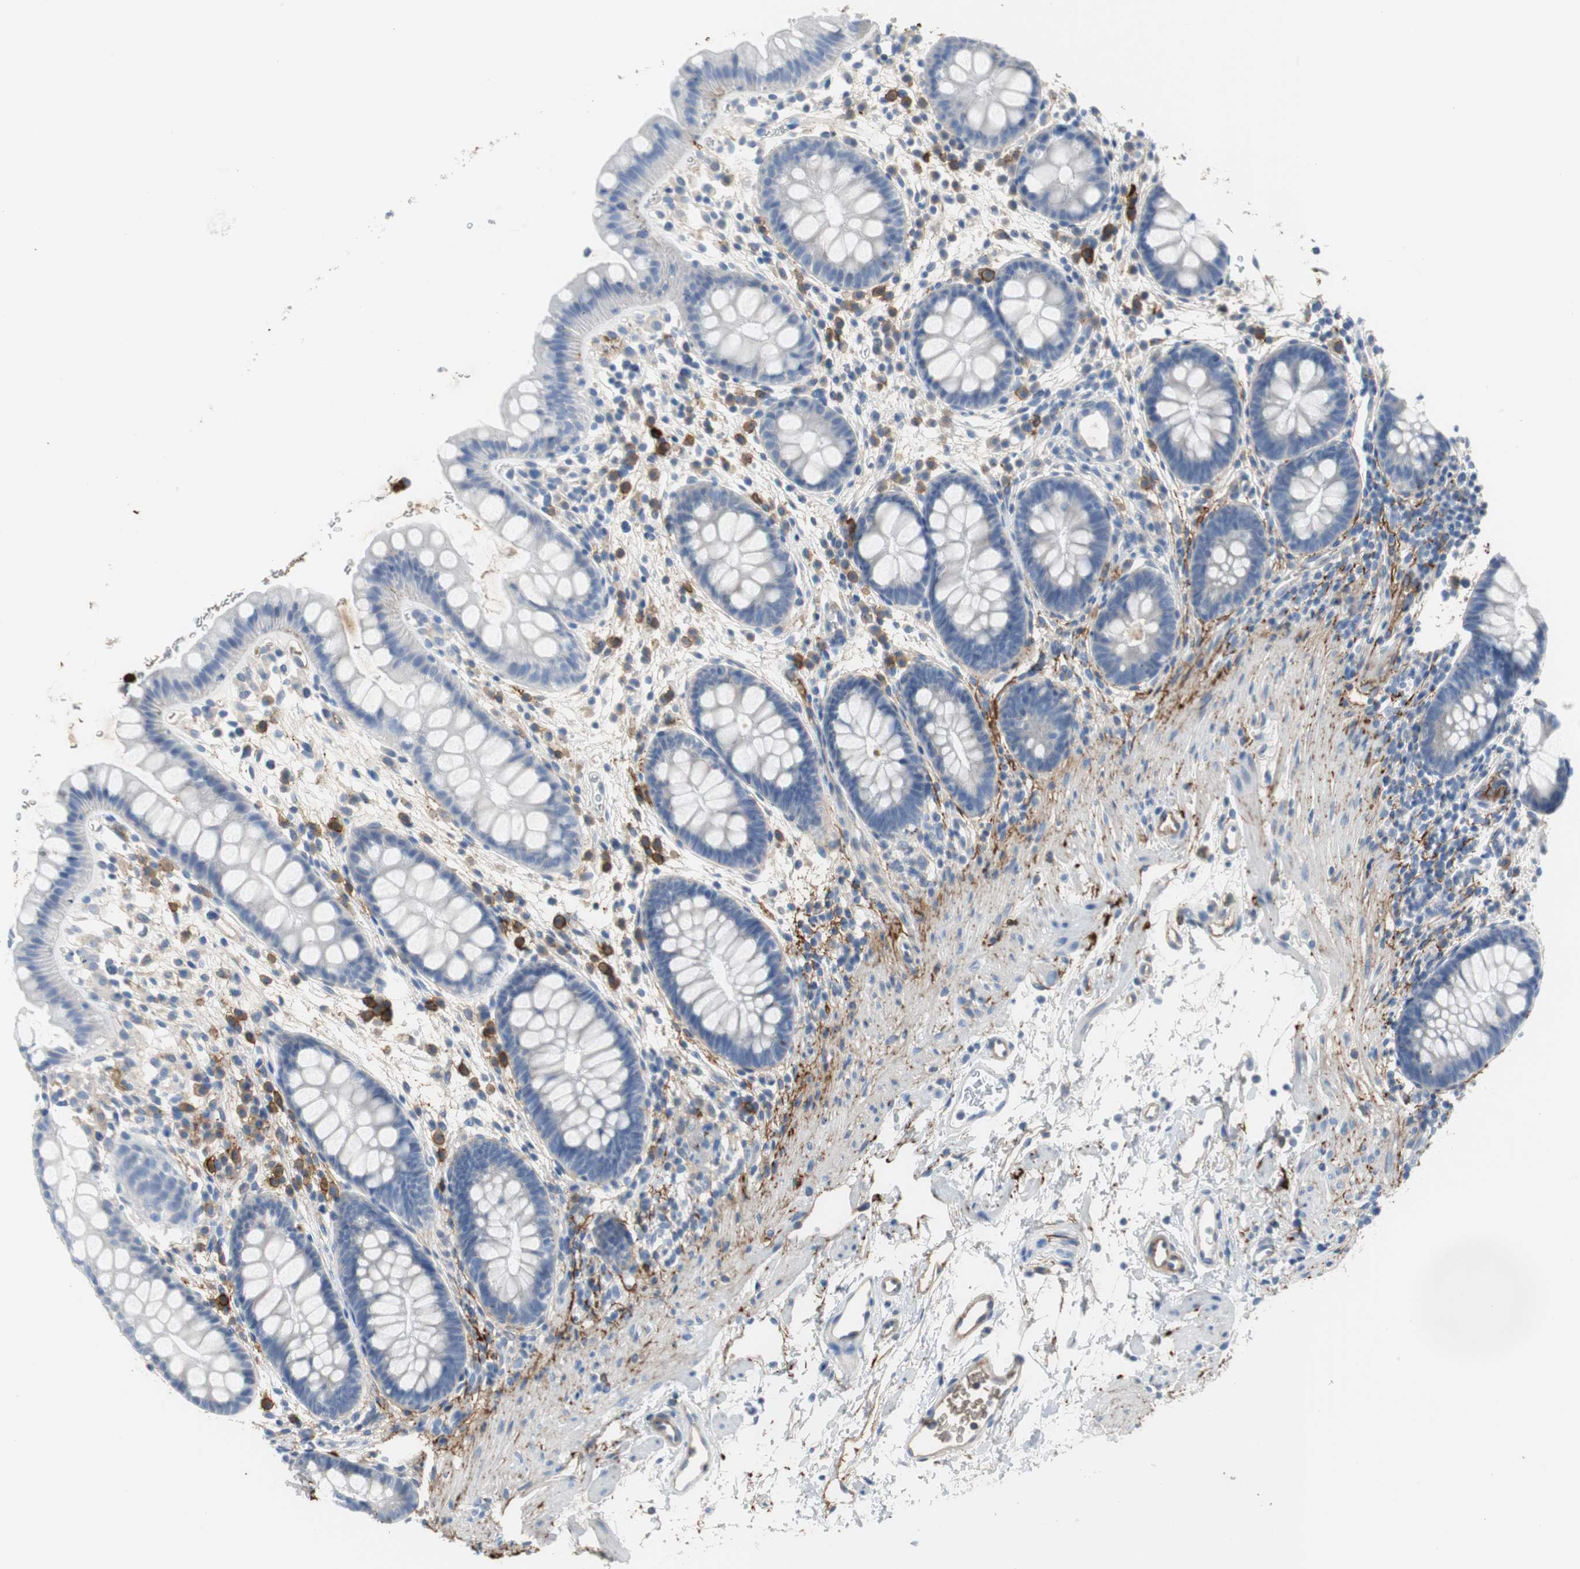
{"staining": {"intensity": "negative", "quantity": "none", "location": "none"}, "tissue": "rectum", "cell_type": "Glandular cells", "image_type": "normal", "snomed": [{"axis": "morphology", "description": "Normal tissue, NOS"}, {"axis": "topography", "description": "Rectum"}], "caption": "The IHC histopathology image has no significant positivity in glandular cells of rectum. Nuclei are stained in blue.", "gene": "APCS", "patient": {"sex": "female", "age": 24}}